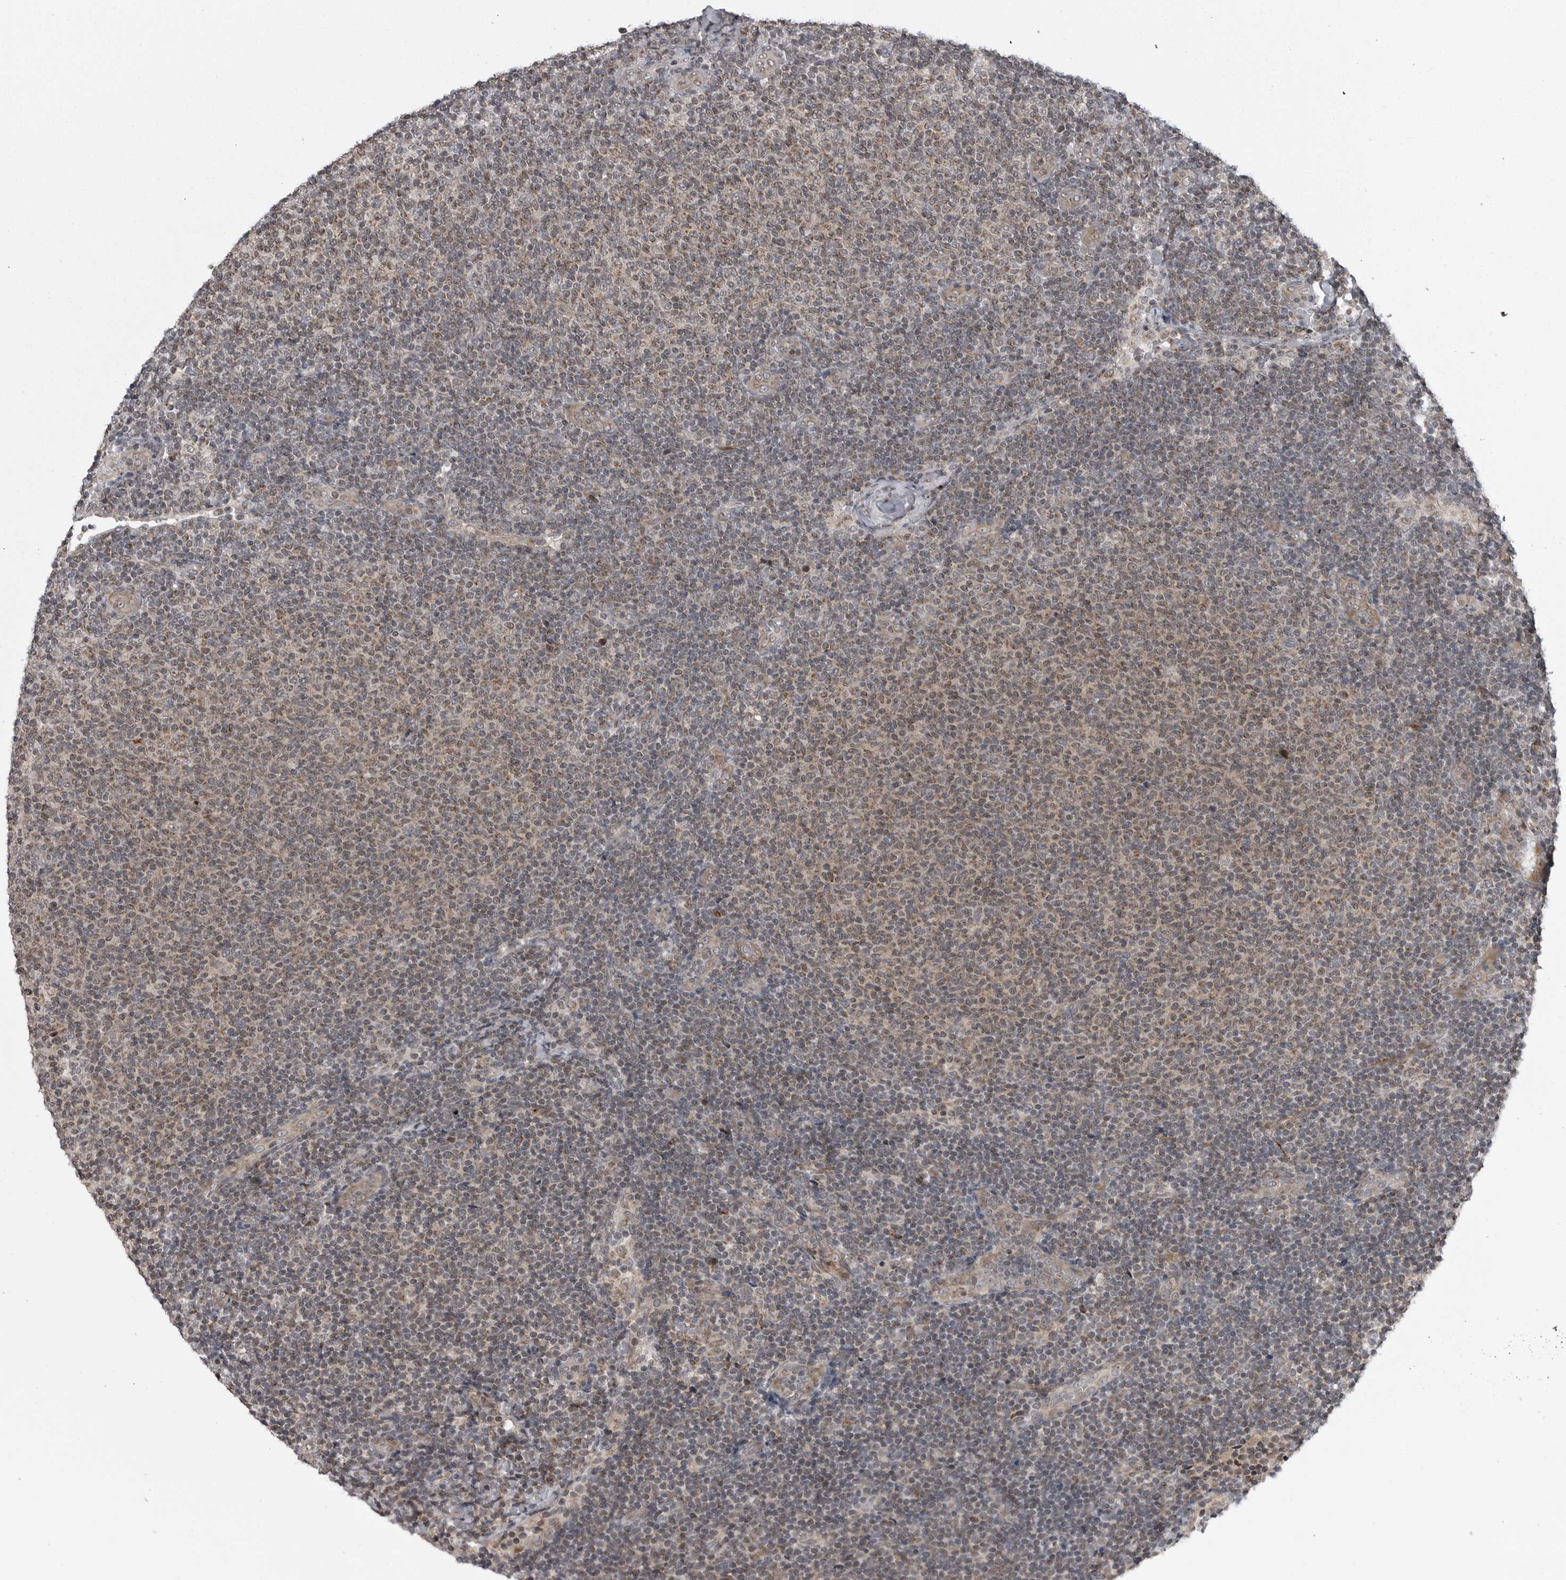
{"staining": {"intensity": "weak", "quantity": ">75%", "location": "cytoplasmic/membranous"}, "tissue": "lymphoma", "cell_type": "Tumor cells", "image_type": "cancer", "snomed": [{"axis": "morphology", "description": "Malignant lymphoma, non-Hodgkin's type, Low grade"}, {"axis": "topography", "description": "Lymph node"}], "caption": "Human lymphoma stained with a brown dye shows weak cytoplasmic/membranous positive expression in approximately >75% of tumor cells.", "gene": "FAAP100", "patient": {"sex": "male", "age": 66}}